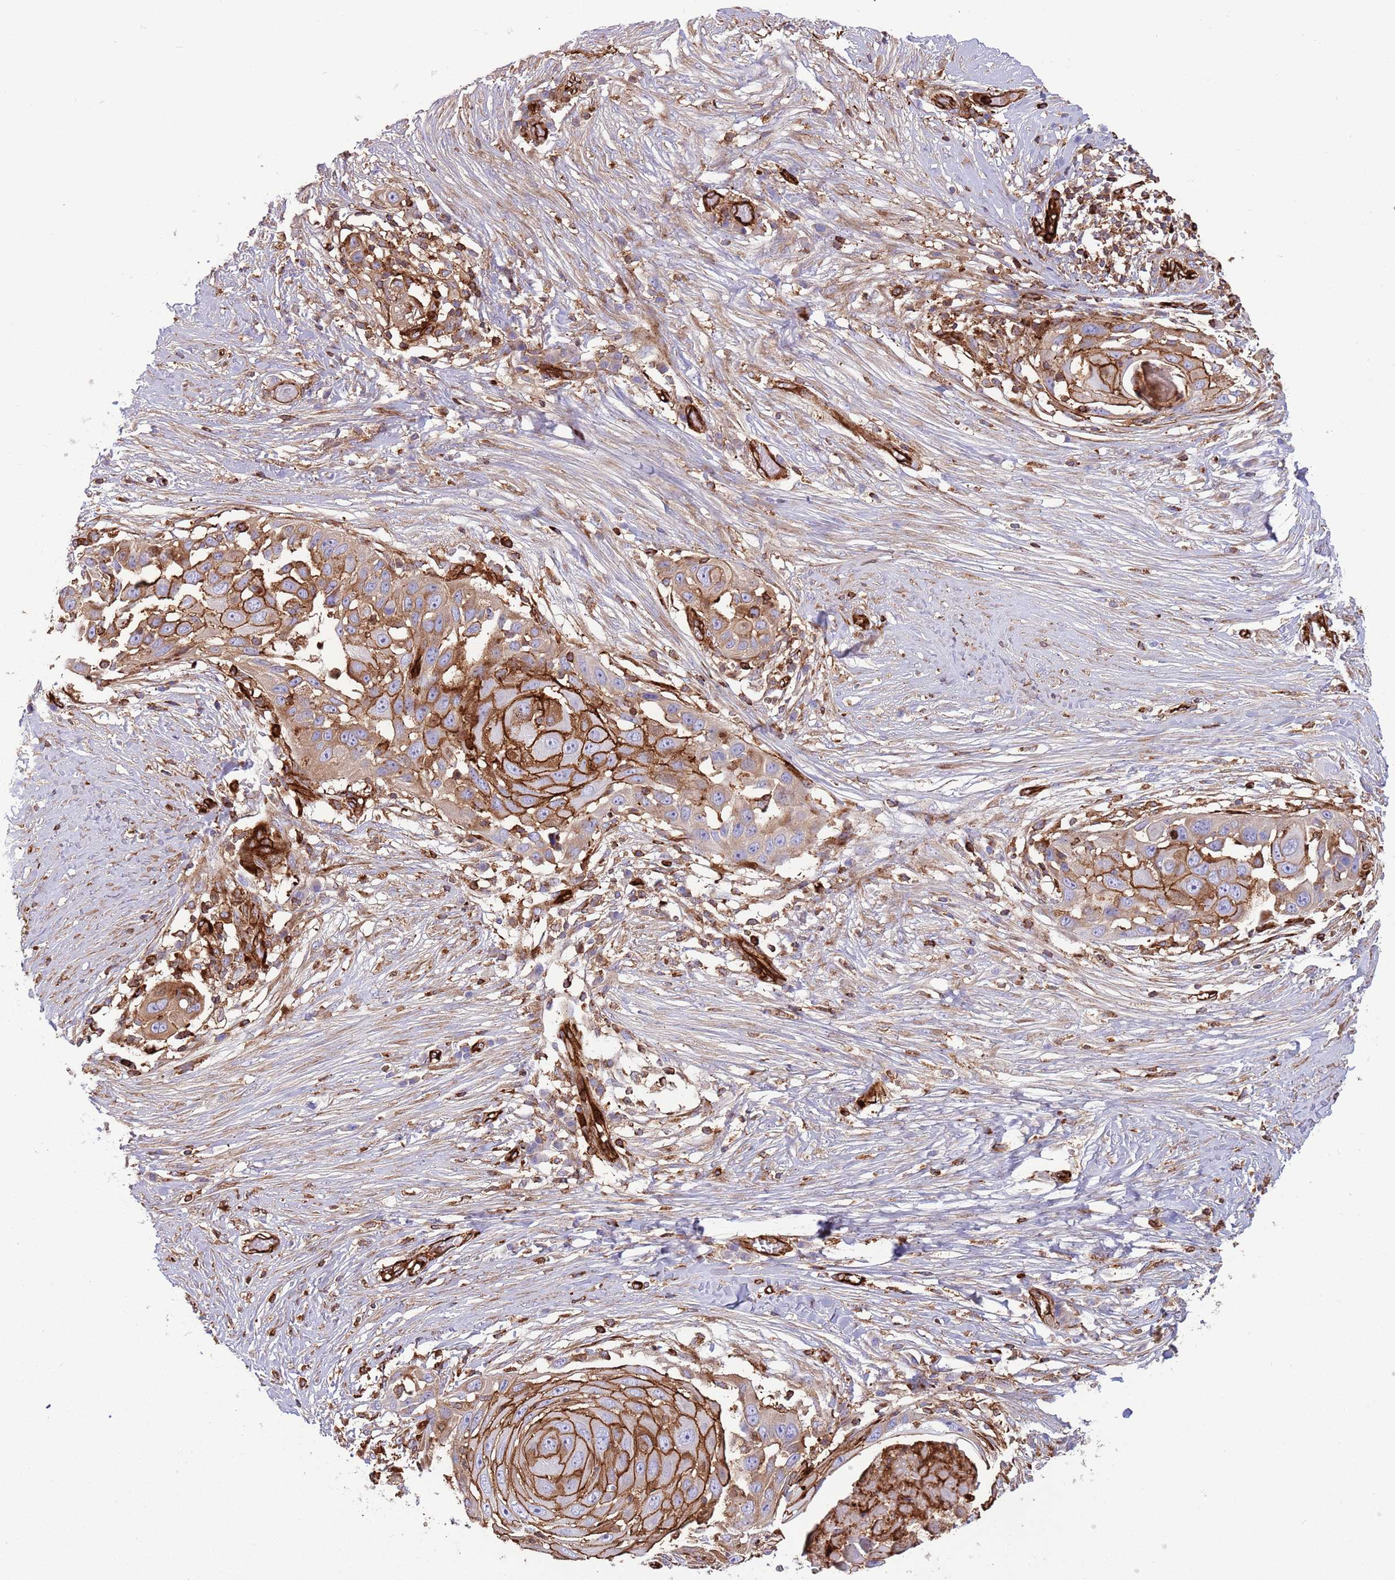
{"staining": {"intensity": "moderate", "quantity": "25%-75%", "location": "cytoplasmic/membranous"}, "tissue": "skin cancer", "cell_type": "Tumor cells", "image_type": "cancer", "snomed": [{"axis": "morphology", "description": "Squamous cell carcinoma, NOS"}, {"axis": "topography", "description": "Skin"}], "caption": "Immunohistochemistry image of neoplastic tissue: squamous cell carcinoma (skin) stained using IHC shows medium levels of moderate protein expression localized specifically in the cytoplasmic/membranous of tumor cells, appearing as a cytoplasmic/membranous brown color.", "gene": "KBTBD7", "patient": {"sex": "female", "age": 44}}